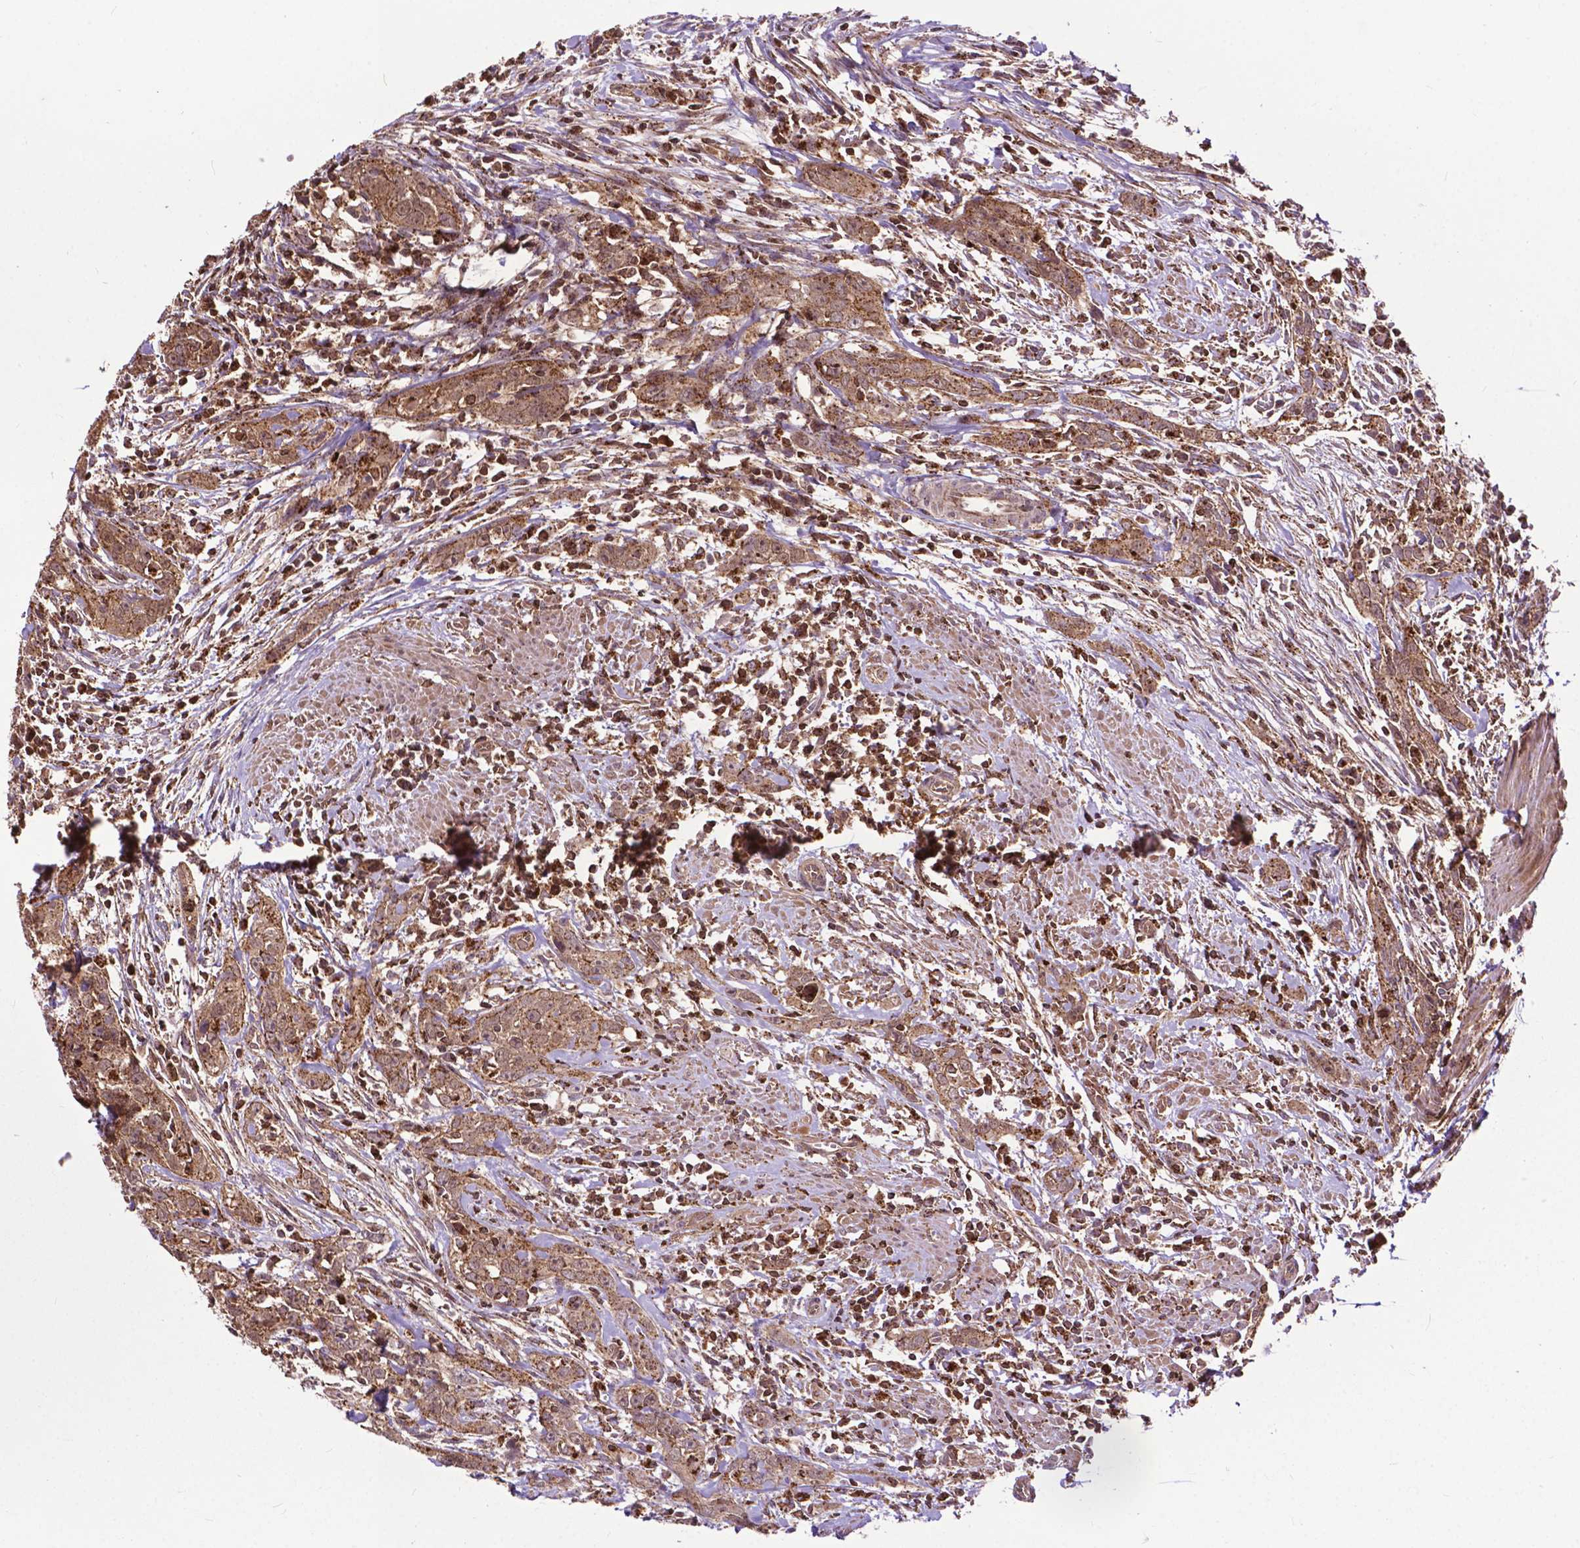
{"staining": {"intensity": "strong", "quantity": ">75%", "location": "cytoplasmic/membranous"}, "tissue": "urothelial cancer", "cell_type": "Tumor cells", "image_type": "cancer", "snomed": [{"axis": "morphology", "description": "Urothelial carcinoma, High grade"}, {"axis": "topography", "description": "Urinary bladder"}], "caption": "Urothelial carcinoma (high-grade) tissue demonstrates strong cytoplasmic/membranous staining in about >75% of tumor cells, visualized by immunohistochemistry. (Brightfield microscopy of DAB IHC at high magnification).", "gene": "CHMP4A", "patient": {"sex": "male", "age": 83}}